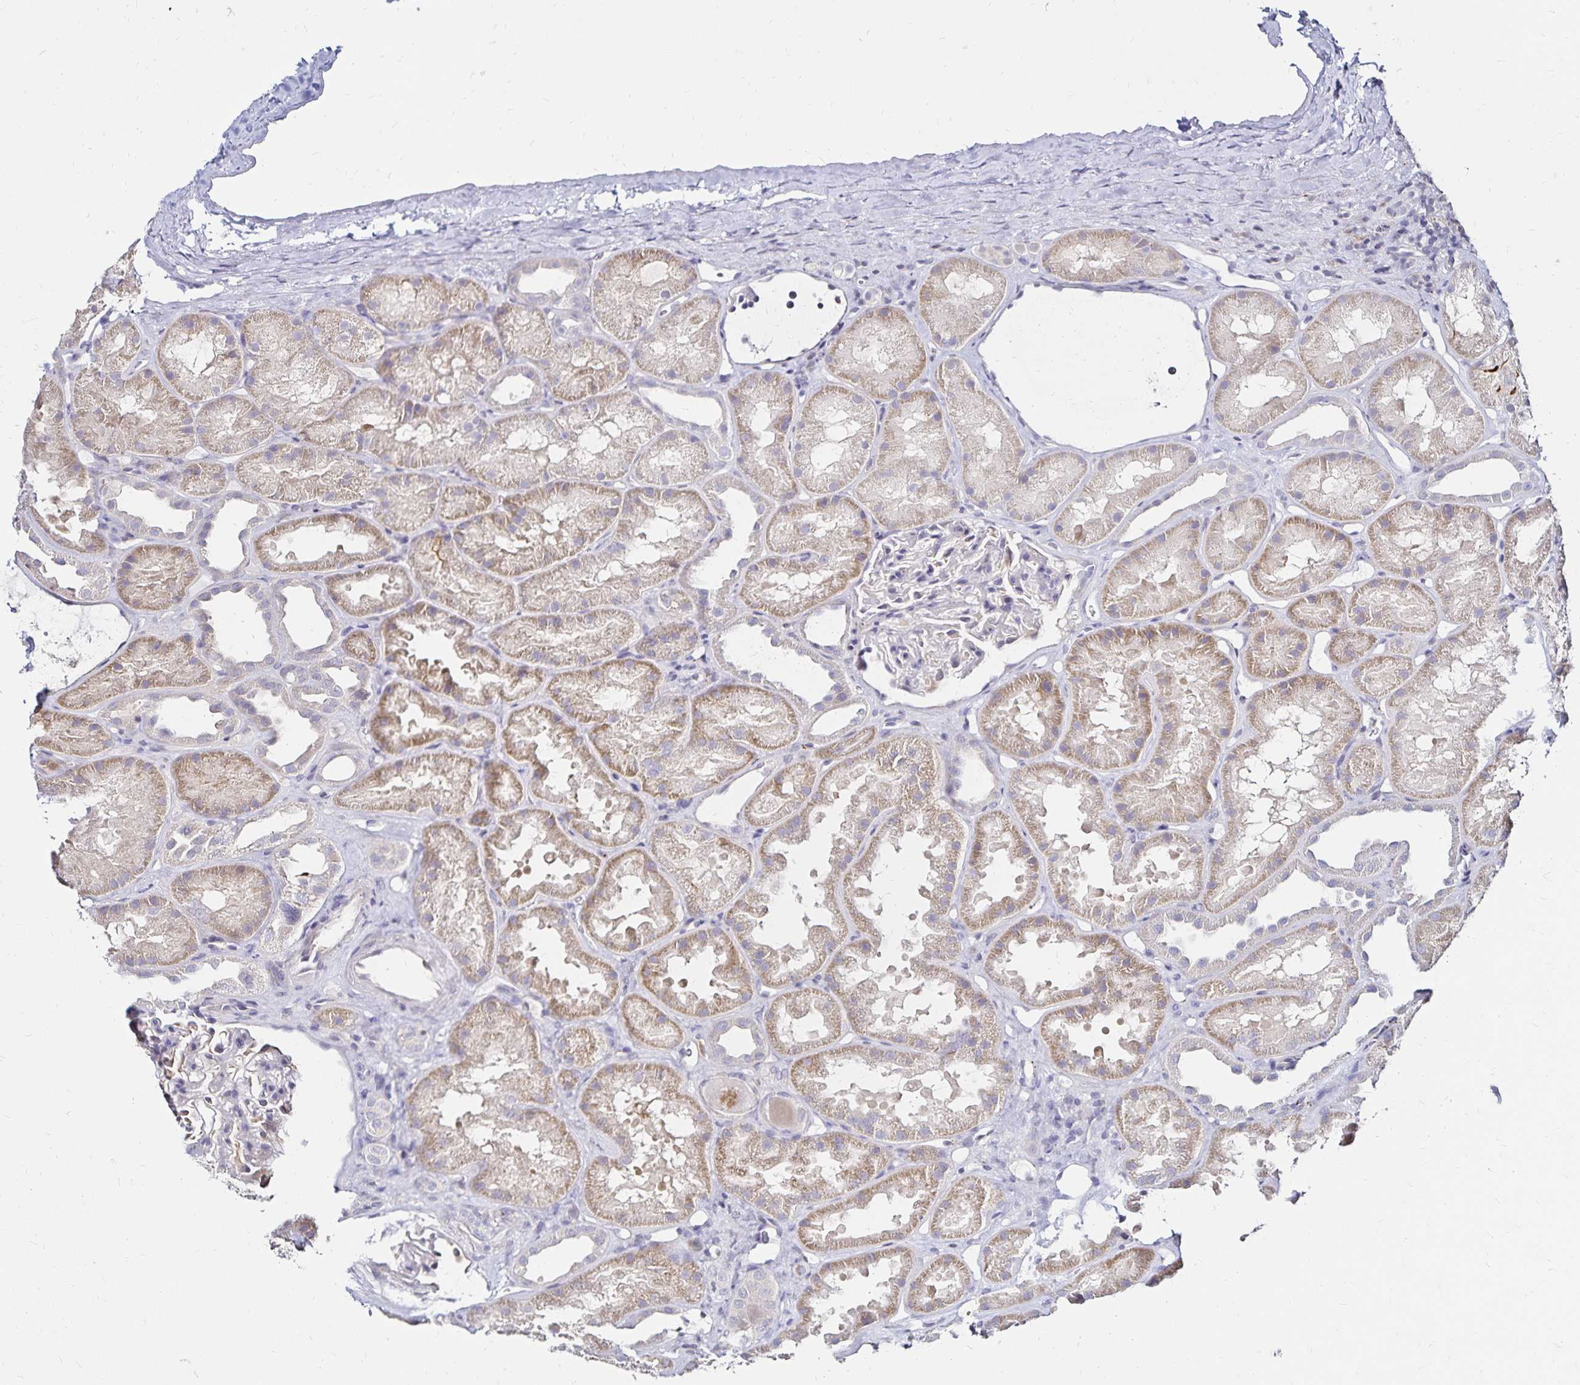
{"staining": {"intensity": "negative", "quantity": "none", "location": "none"}, "tissue": "kidney", "cell_type": "Cells in glomeruli", "image_type": "normal", "snomed": [{"axis": "morphology", "description": "Normal tissue, NOS"}, {"axis": "topography", "description": "Kidney"}], "caption": "Immunohistochemical staining of unremarkable human kidney reveals no significant staining in cells in glomeruli. (DAB (3,3'-diaminobenzidine) immunohistochemistry visualized using brightfield microscopy, high magnification).", "gene": "SLC5A1", "patient": {"sex": "male", "age": 61}}